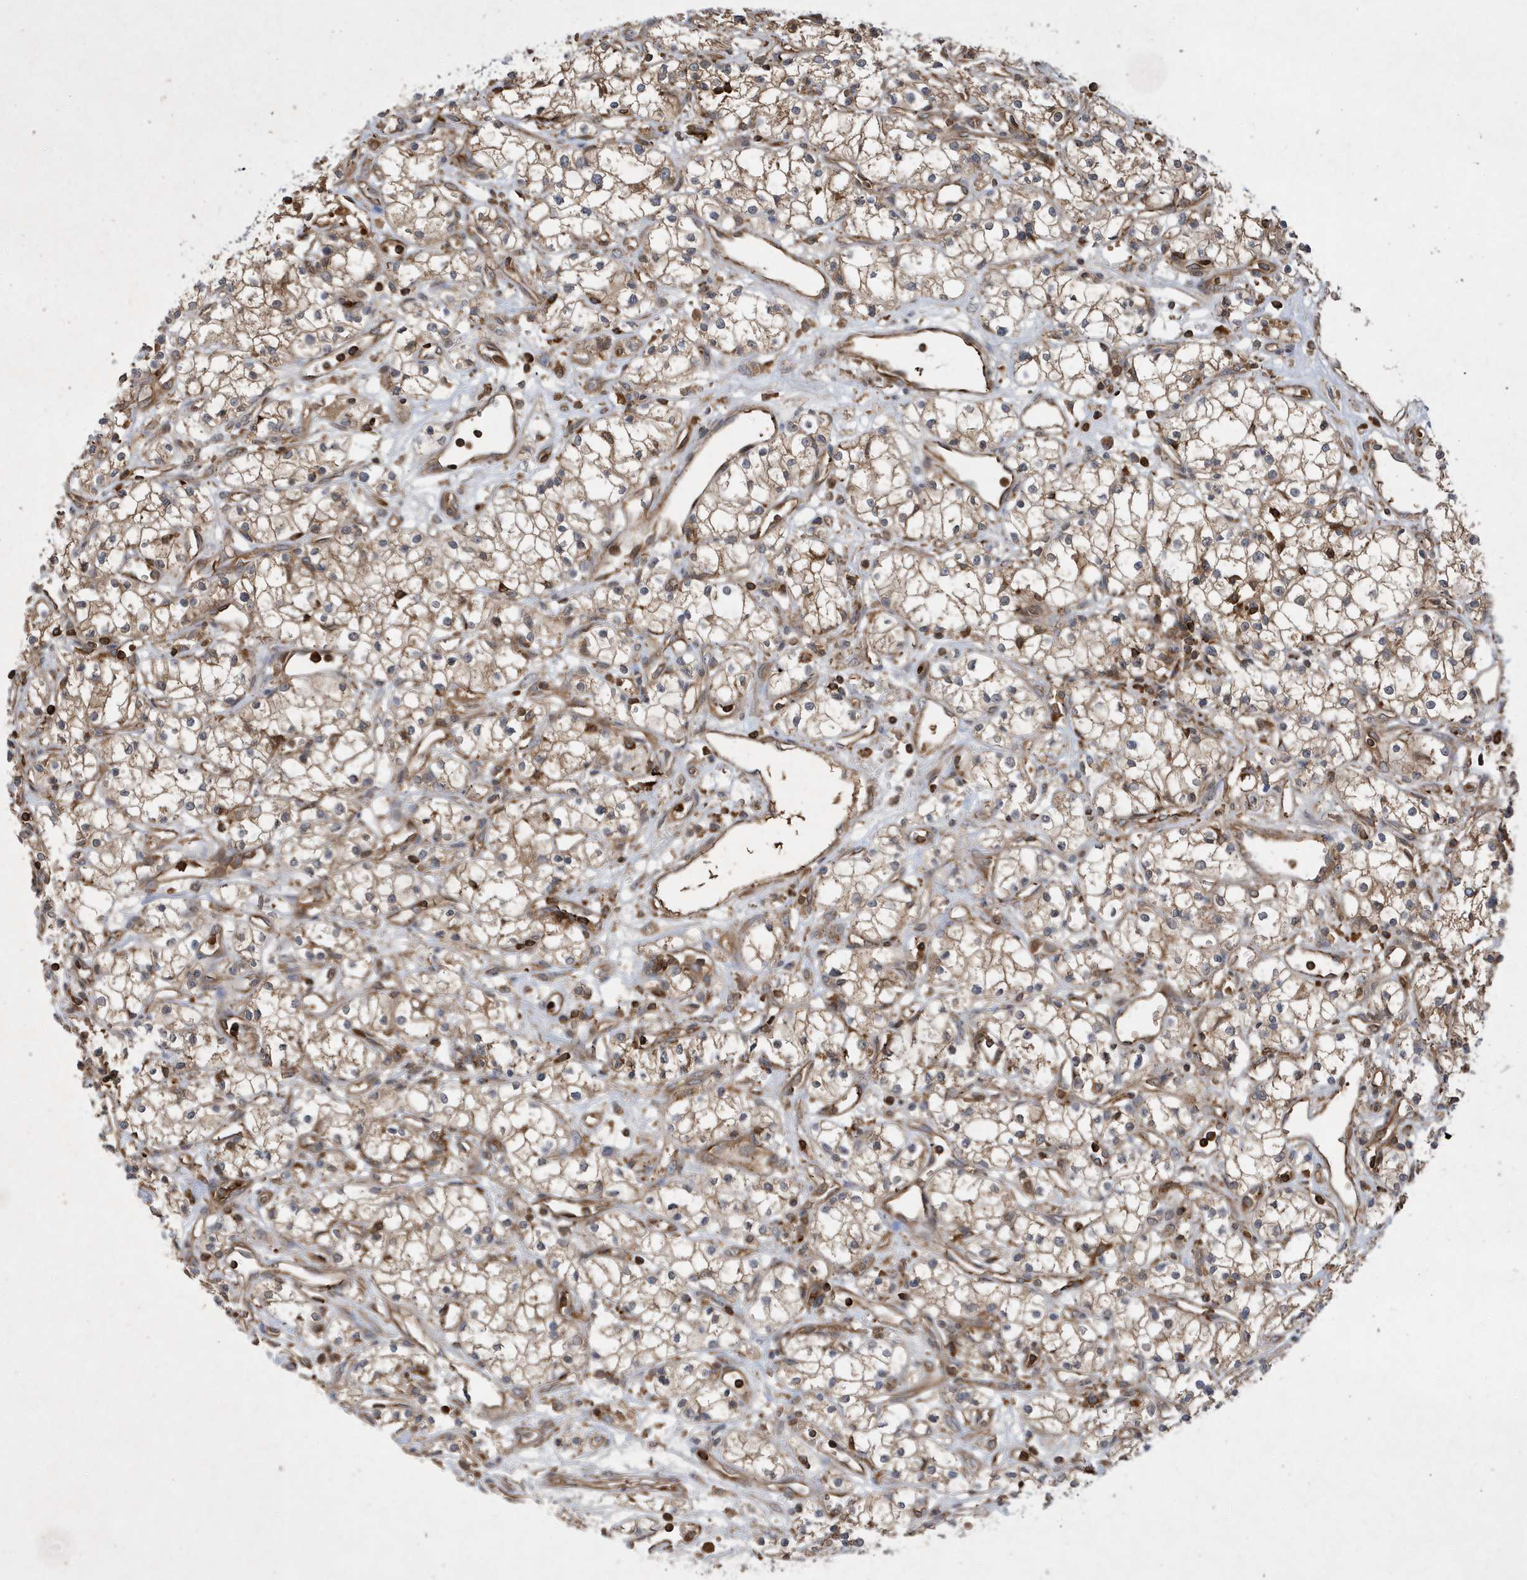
{"staining": {"intensity": "weak", "quantity": "<25%", "location": "cytoplasmic/membranous"}, "tissue": "renal cancer", "cell_type": "Tumor cells", "image_type": "cancer", "snomed": [{"axis": "morphology", "description": "Adenocarcinoma, NOS"}, {"axis": "topography", "description": "Kidney"}], "caption": "Tumor cells show no significant staining in renal cancer (adenocarcinoma).", "gene": "LAPTM4A", "patient": {"sex": "male", "age": 59}}